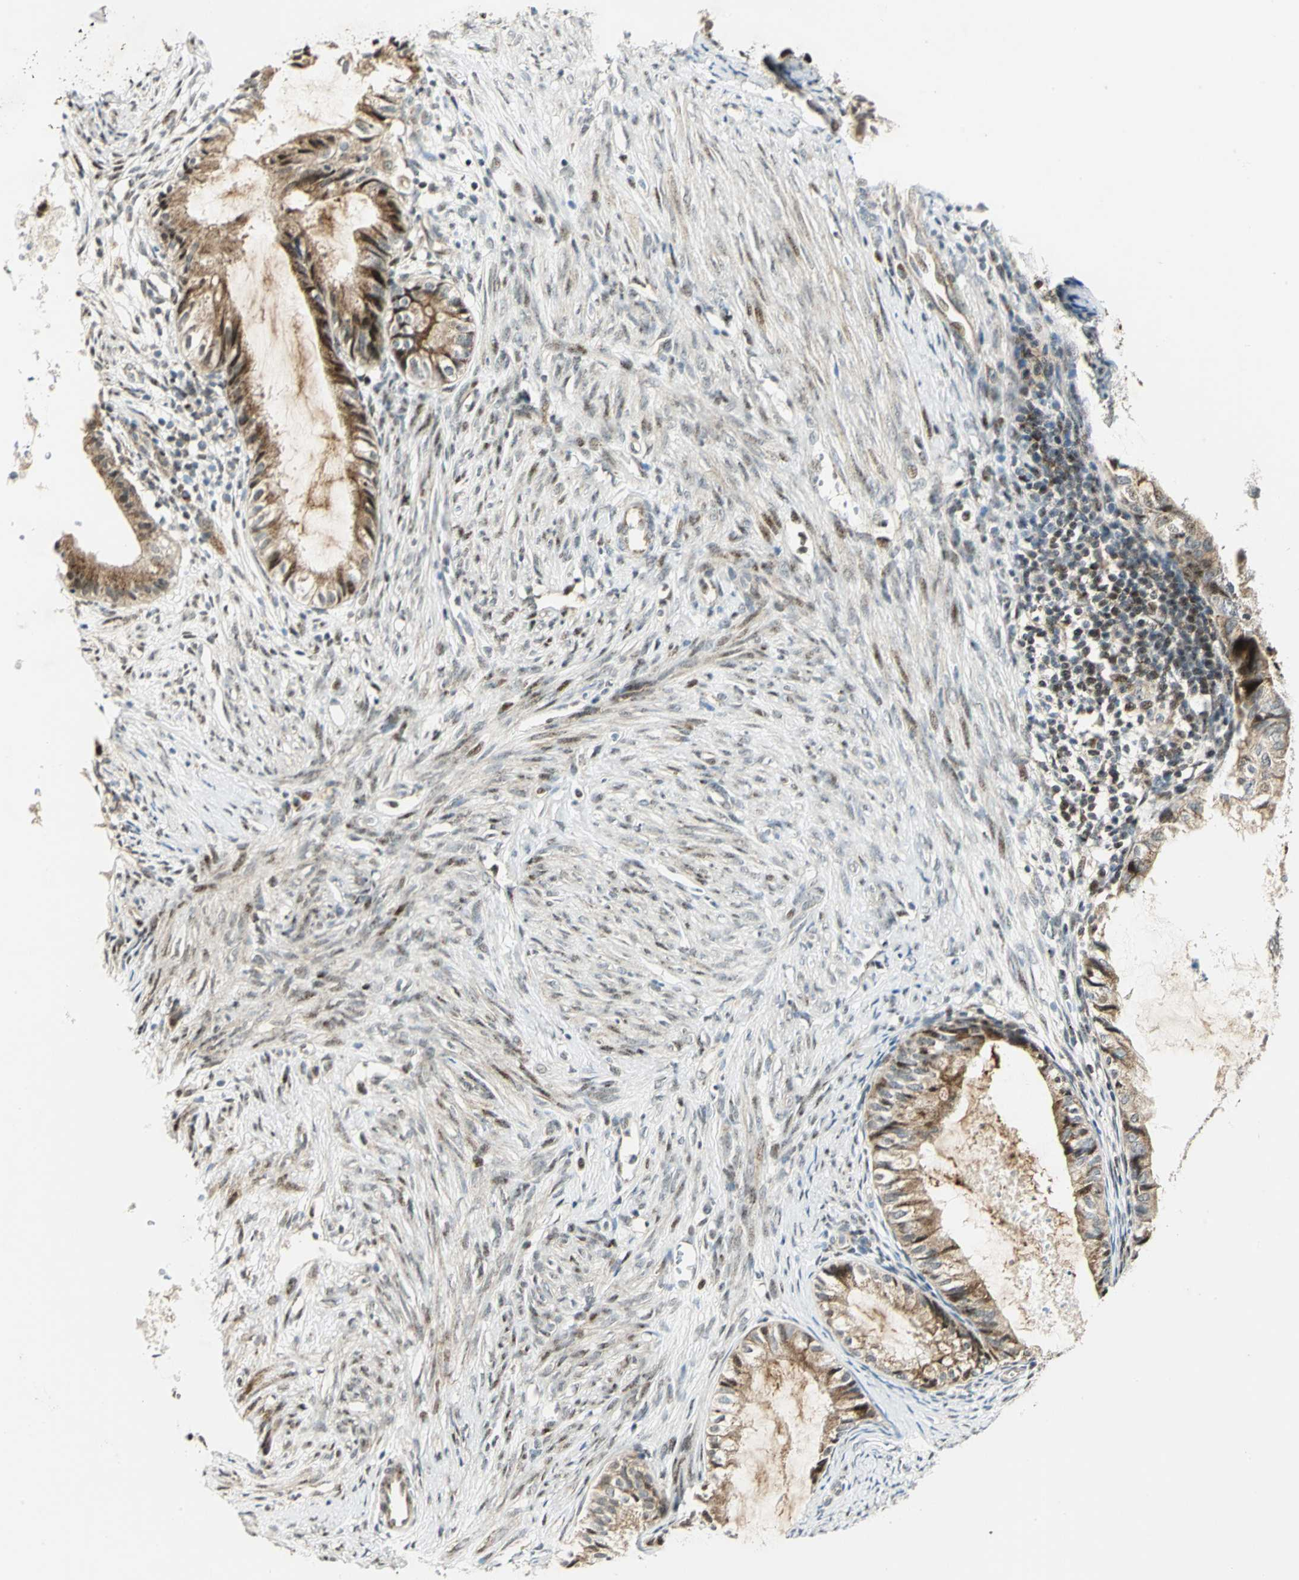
{"staining": {"intensity": "moderate", "quantity": ">75%", "location": "cytoplasmic/membranous"}, "tissue": "cervical cancer", "cell_type": "Tumor cells", "image_type": "cancer", "snomed": [{"axis": "morphology", "description": "Normal tissue, NOS"}, {"axis": "morphology", "description": "Adenocarcinoma, NOS"}, {"axis": "topography", "description": "Cervix"}, {"axis": "topography", "description": "Endometrium"}], "caption": "This photomicrograph shows adenocarcinoma (cervical) stained with IHC to label a protein in brown. The cytoplasmic/membranous of tumor cells show moderate positivity for the protein. Nuclei are counter-stained blue.", "gene": "ATP6V1A", "patient": {"sex": "female", "age": 86}}